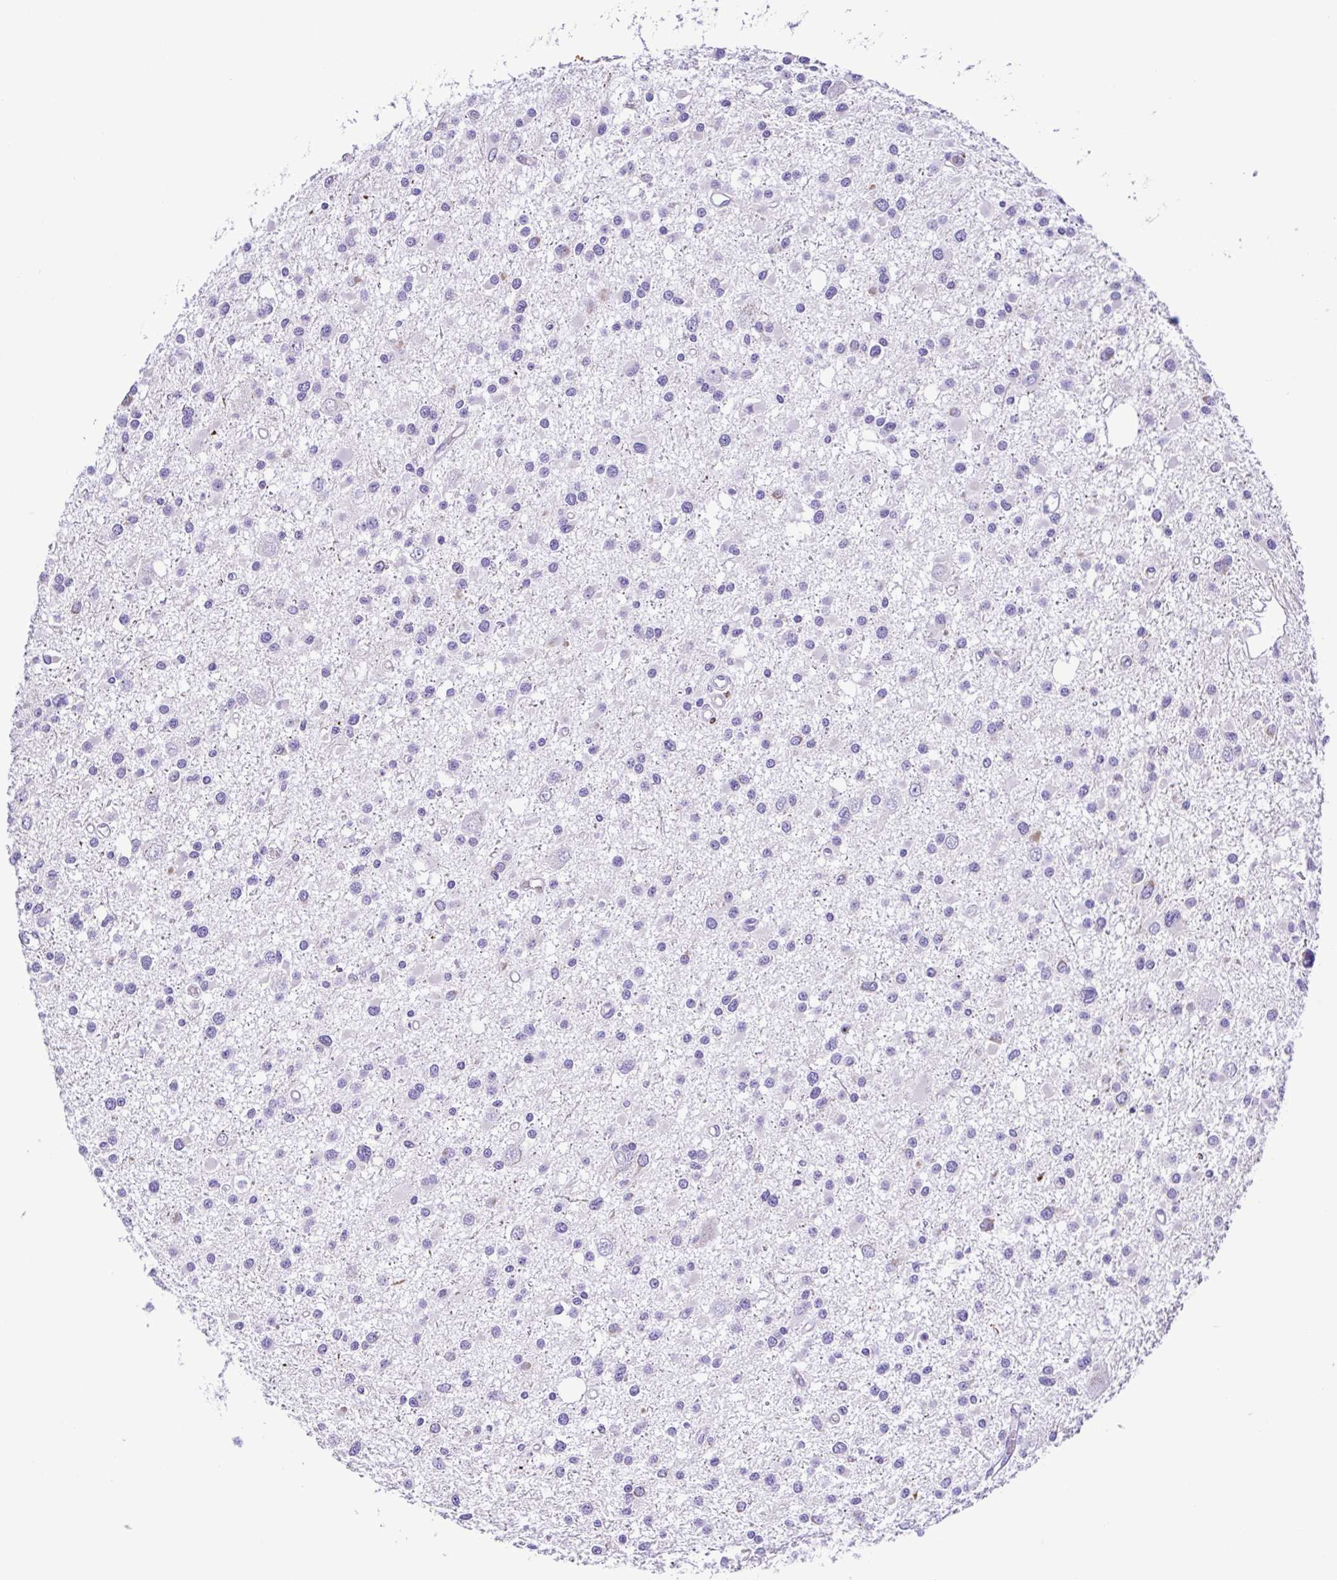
{"staining": {"intensity": "negative", "quantity": "none", "location": "none"}, "tissue": "glioma", "cell_type": "Tumor cells", "image_type": "cancer", "snomed": [{"axis": "morphology", "description": "Glioma, malignant, High grade"}, {"axis": "topography", "description": "Brain"}], "caption": "Immunohistochemistry micrograph of neoplastic tissue: human malignant glioma (high-grade) stained with DAB (3,3'-diaminobenzidine) demonstrates no significant protein positivity in tumor cells.", "gene": "CD72", "patient": {"sex": "male", "age": 54}}